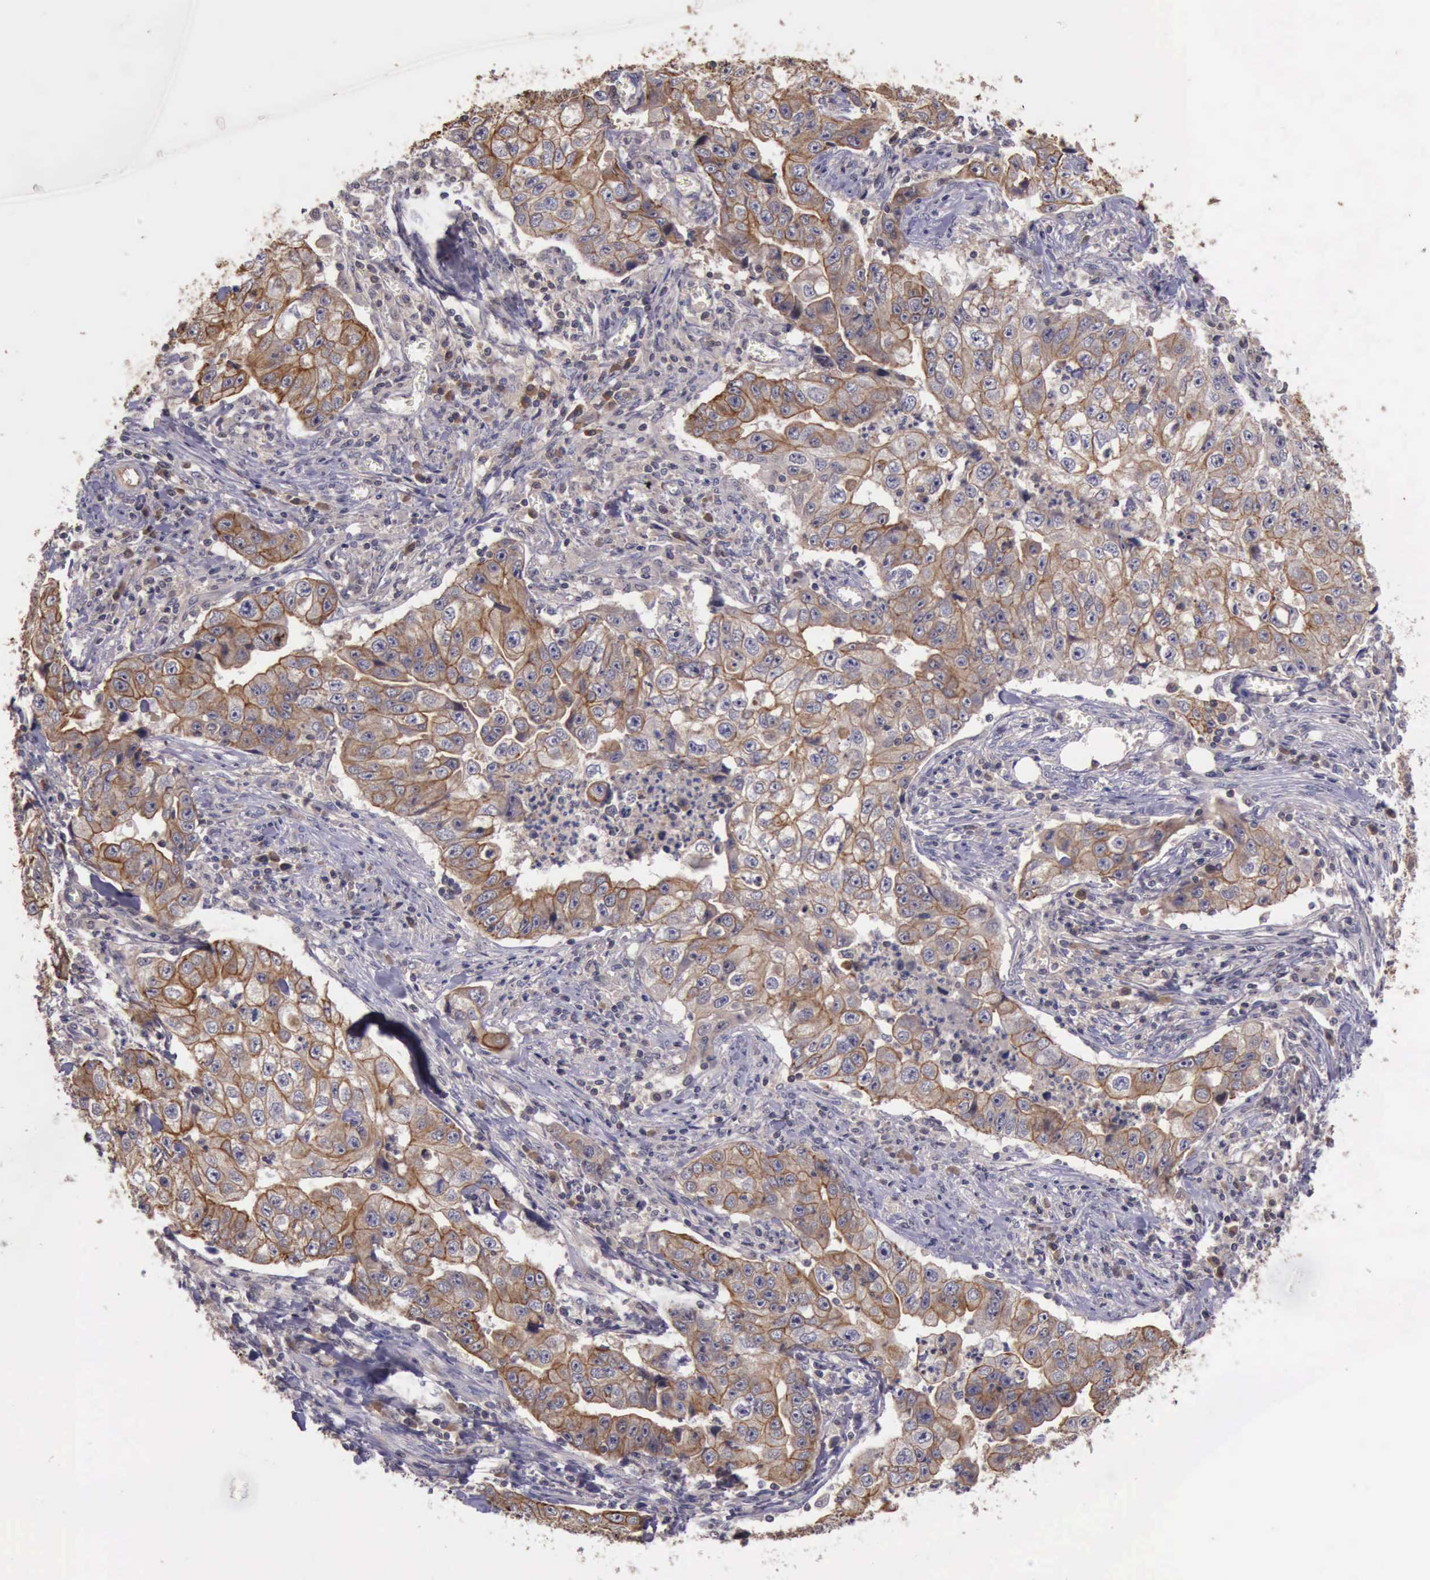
{"staining": {"intensity": "weak", "quantity": ">75%", "location": "cytoplasmic/membranous"}, "tissue": "lung cancer", "cell_type": "Tumor cells", "image_type": "cancer", "snomed": [{"axis": "morphology", "description": "Squamous cell carcinoma, NOS"}, {"axis": "topography", "description": "Lung"}], "caption": "Approximately >75% of tumor cells in human squamous cell carcinoma (lung) demonstrate weak cytoplasmic/membranous protein staining as visualized by brown immunohistochemical staining.", "gene": "RAB39B", "patient": {"sex": "male", "age": 64}}